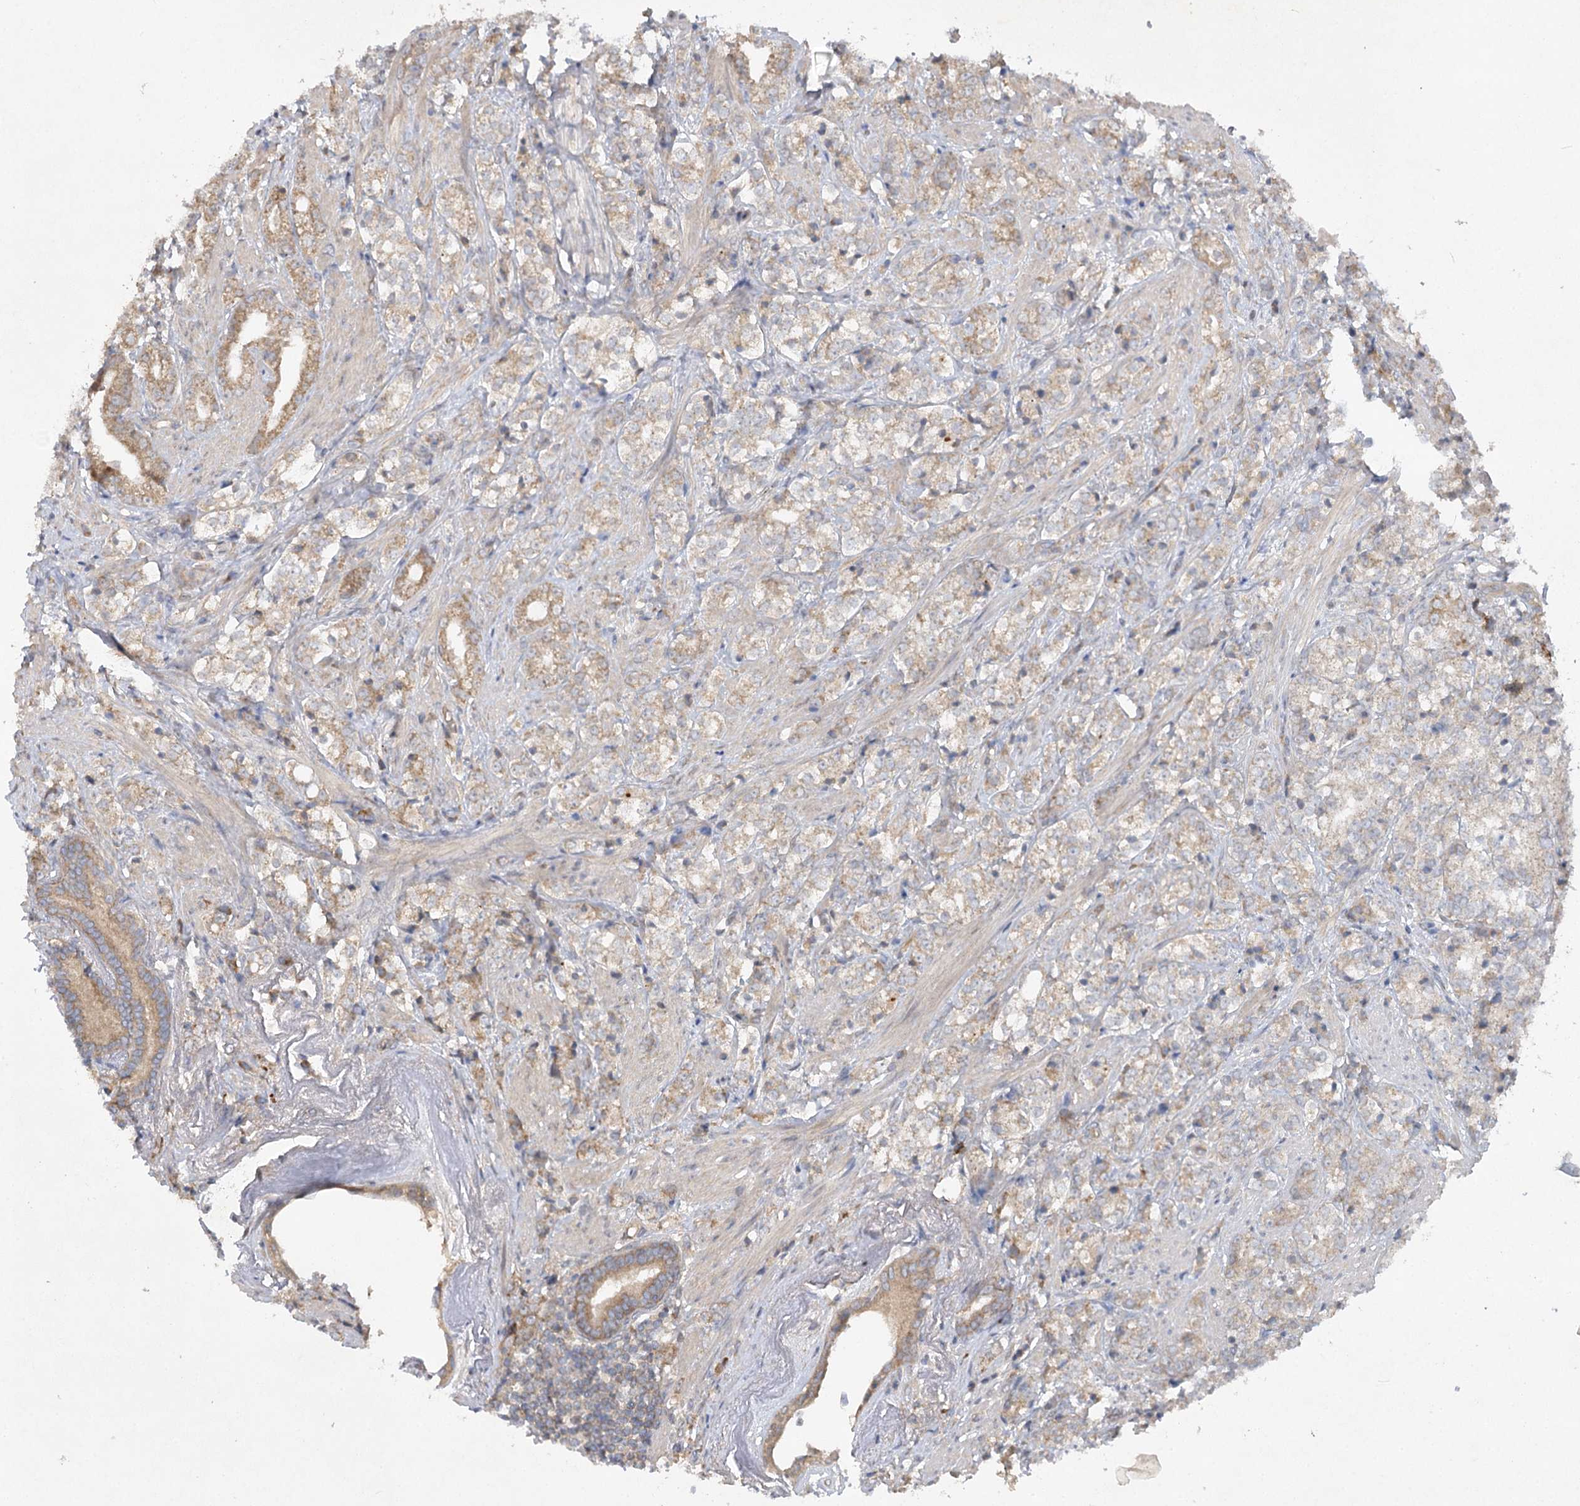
{"staining": {"intensity": "moderate", "quantity": "25%-75%", "location": "cytoplasmic/membranous"}, "tissue": "prostate cancer", "cell_type": "Tumor cells", "image_type": "cancer", "snomed": [{"axis": "morphology", "description": "Adenocarcinoma, High grade"}, {"axis": "topography", "description": "Prostate"}], "caption": "Approximately 25%-75% of tumor cells in prostate cancer display moderate cytoplasmic/membranous protein positivity as visualized by brown immunohistochemical staining.", "gene": "TRAF3IP1", "patient": {"sex": "male", "age": 69}}